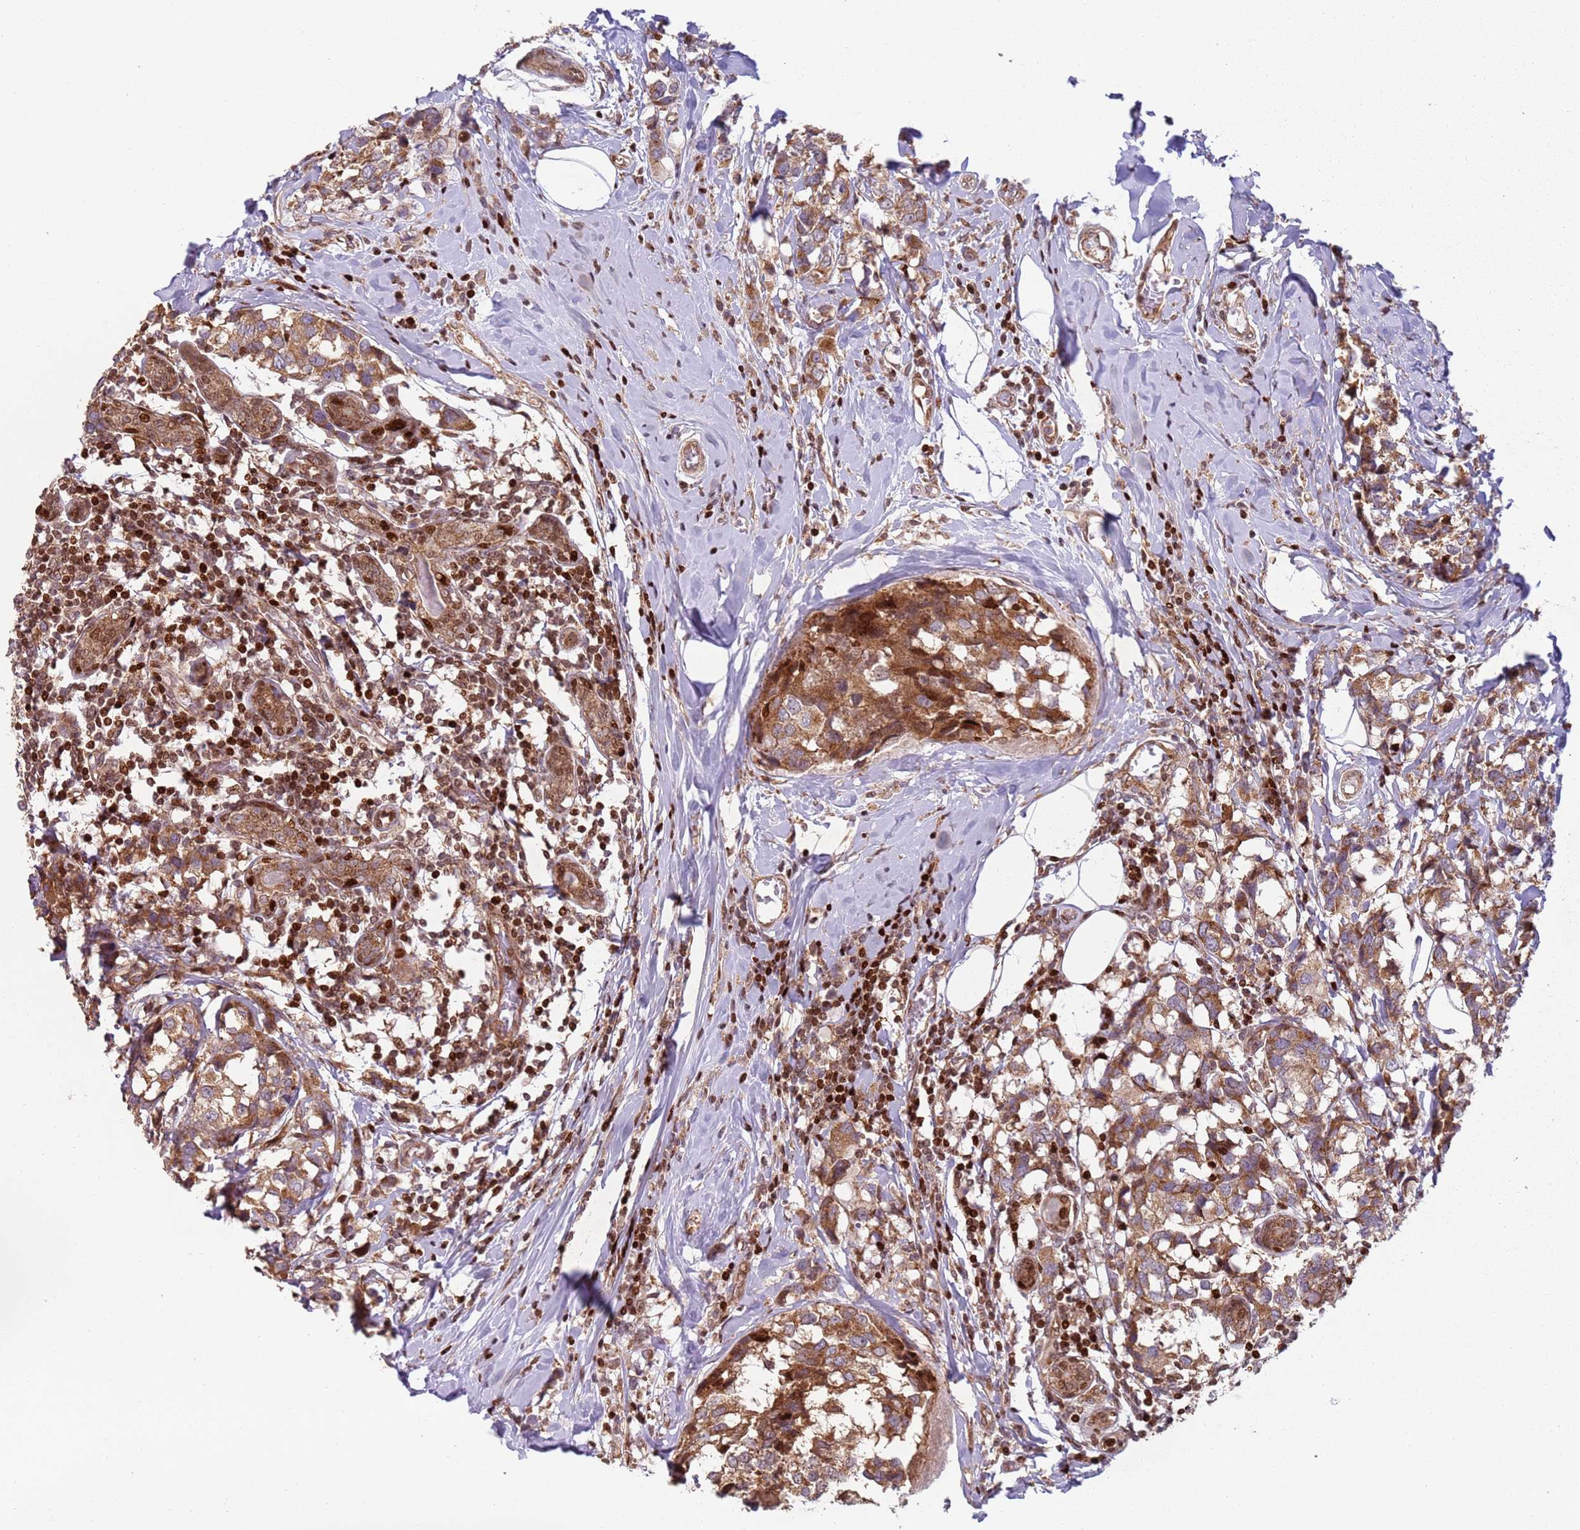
{"staining": {"intensity": "moderate", "quantity": ">75%", "location": "cytoplasmic/membranous"}, "tissue": "breast cancer", "cell_type": "Tumor cells", "image_type": "cancer", "snomed": [{"axis": "morphology", "description": "Lobular carcinoma"}, {"axis": "topography", "description": "Breast"}], "caption": "Approximately >75% of tumor cells in human breast lobular carcinoma exhibit moderate cytoplasmic/membranous protein staining as visualized by brown immunohistochemical staining.", "gene": "HNRNPLL", "patient": {"sex": "female", "age": 59}}